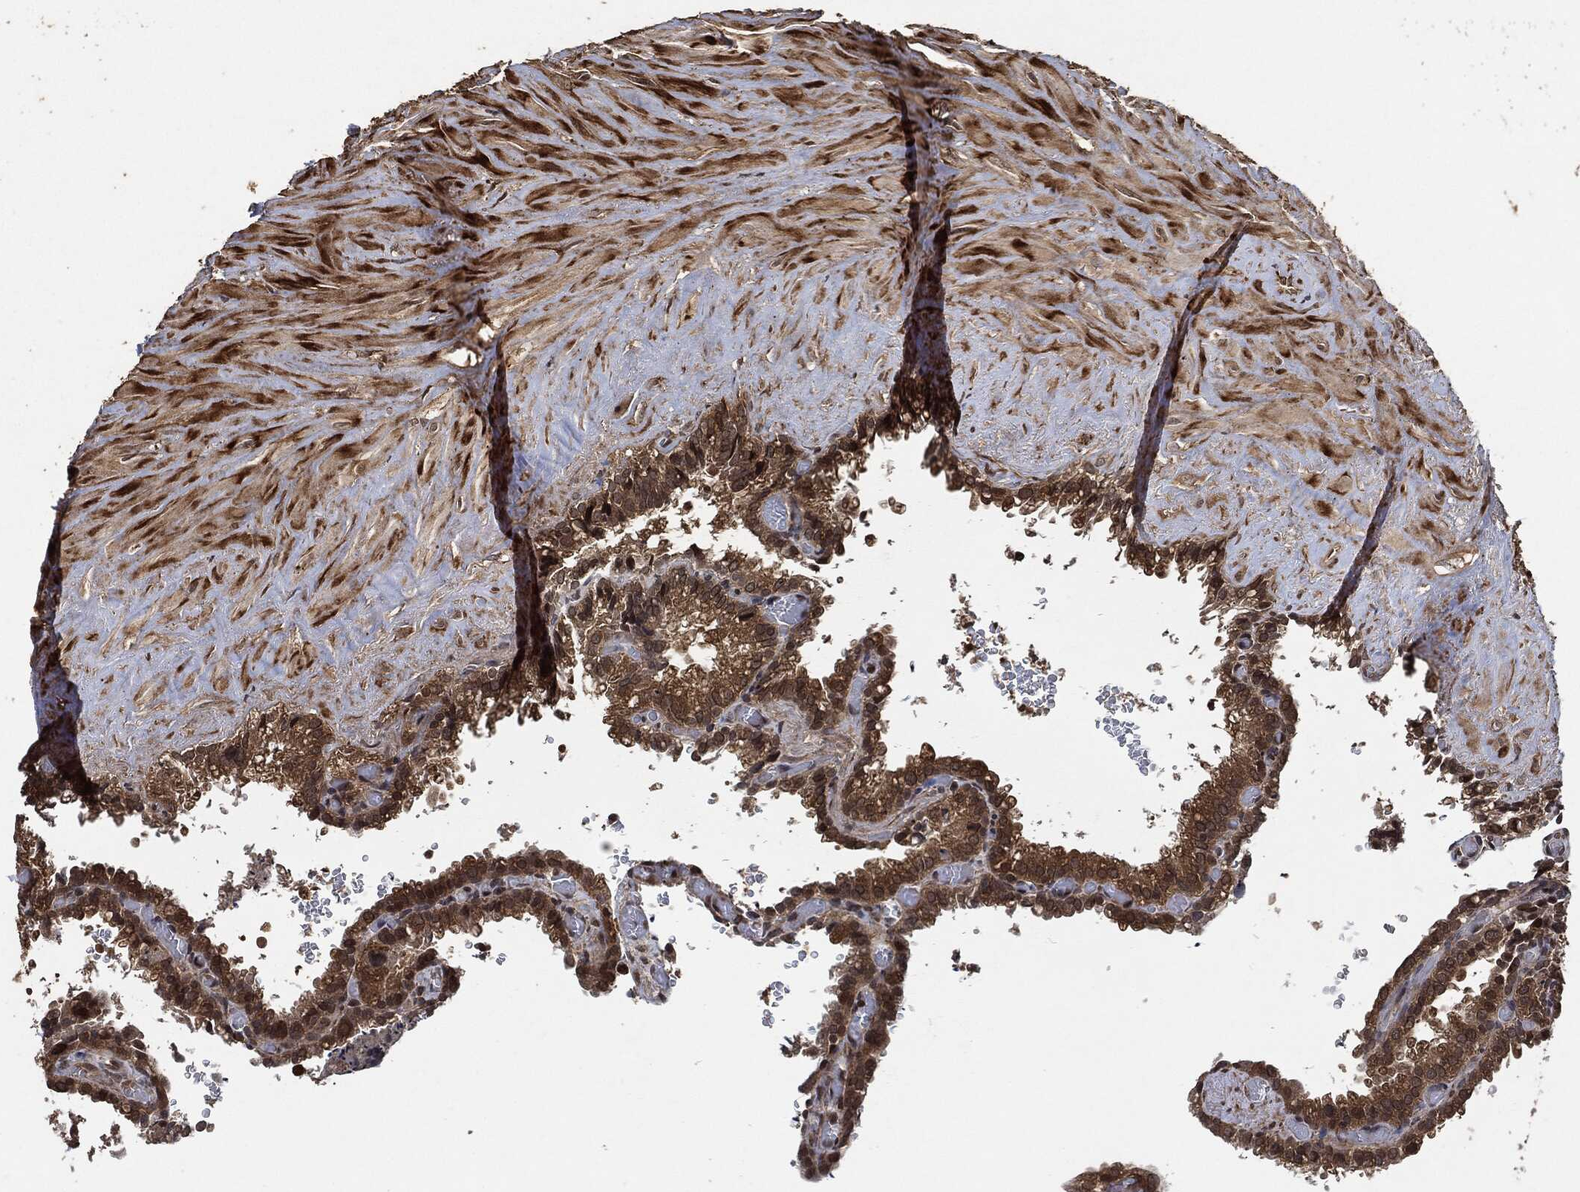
{"staining": {"intensity": "moderate", "quantity": "25%-75%", "location": "cytoplasmic/membranous"}, "tissue": "seminal vesicle", "cell_type": "Glandular cells", "image_type": "normal", "snomed": [{"axis": "morphology", "description": "Normal tissue, NOS"}, {"axis": "topography", "description": "Seminal veicle"}], "caption": "Immunohistochemistry (IHC) photomicrograph of normal seminal vesicle stained for a protein (brown), which shows medium levels of moderate cytoplasmic/membranous expression in about 25%-75% of glandular cells.", "gene": "PDK1", "patient": {"sex": "male", "age": 67}}